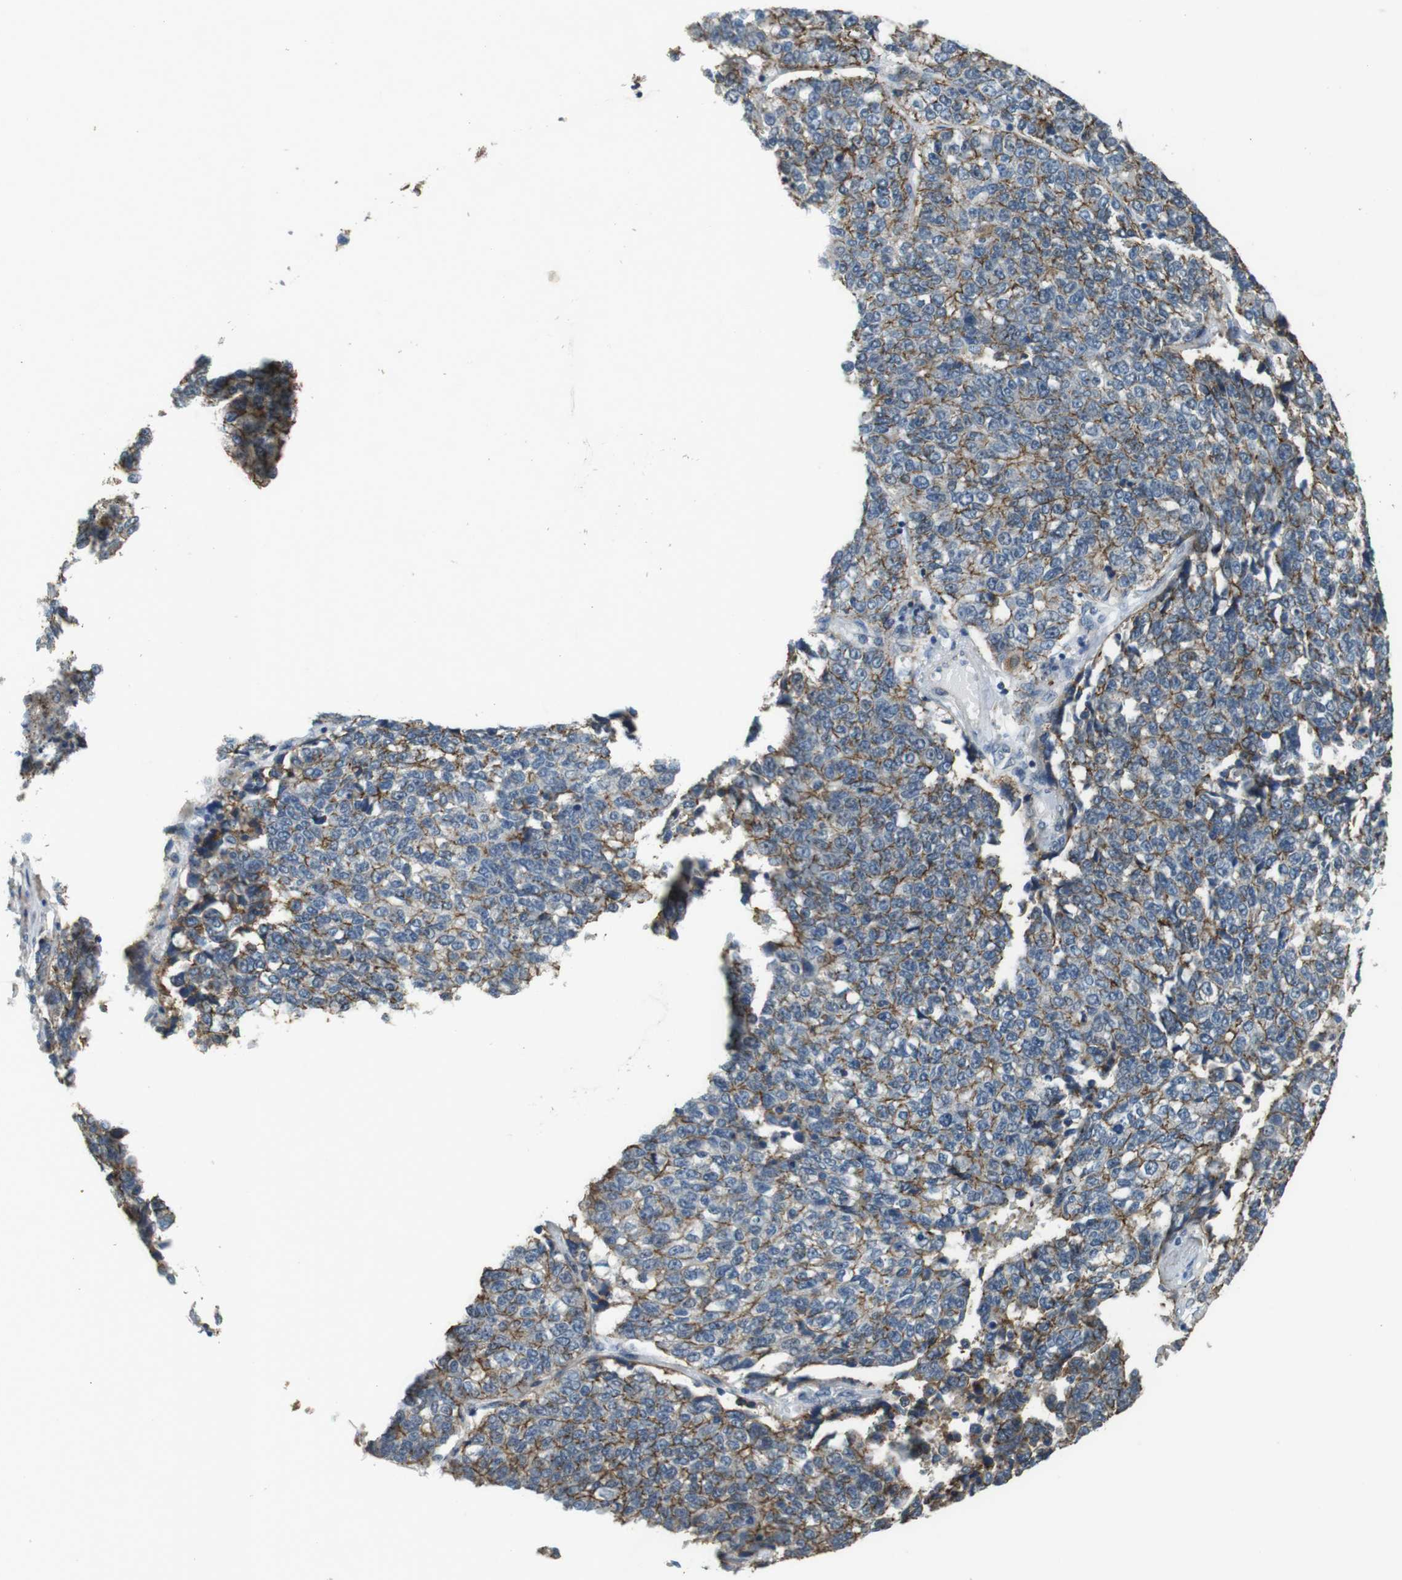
{"staining": {"intensity": "moderate", "quantity": ">75%", "location": "cytoplasmic/membranous"}, "tissue": "lung cancer", "cell_type": "Tumor cells", "image_type": "cancer", "snomed": [{"axis": "morphology", "description": "Adenocarcinoma, NOS"}, {"axis": "topography", "description": "Lung"}], "caption": "Immunohistochemistry (IHC) staining of adenocarcinoma (lung), which demonstrates medium levels of moderate cytoplasmic/membranous expression in approximately >75% of tumor cells indicating moderate cytoplasmic/membranous protein staining. The staining was performed using DAB (brown) for protein detection and nuclei were counterstained in hematoxylin (blue).", "gene": "CLDN7", "patient": {"sex": "male", "age": 49}}